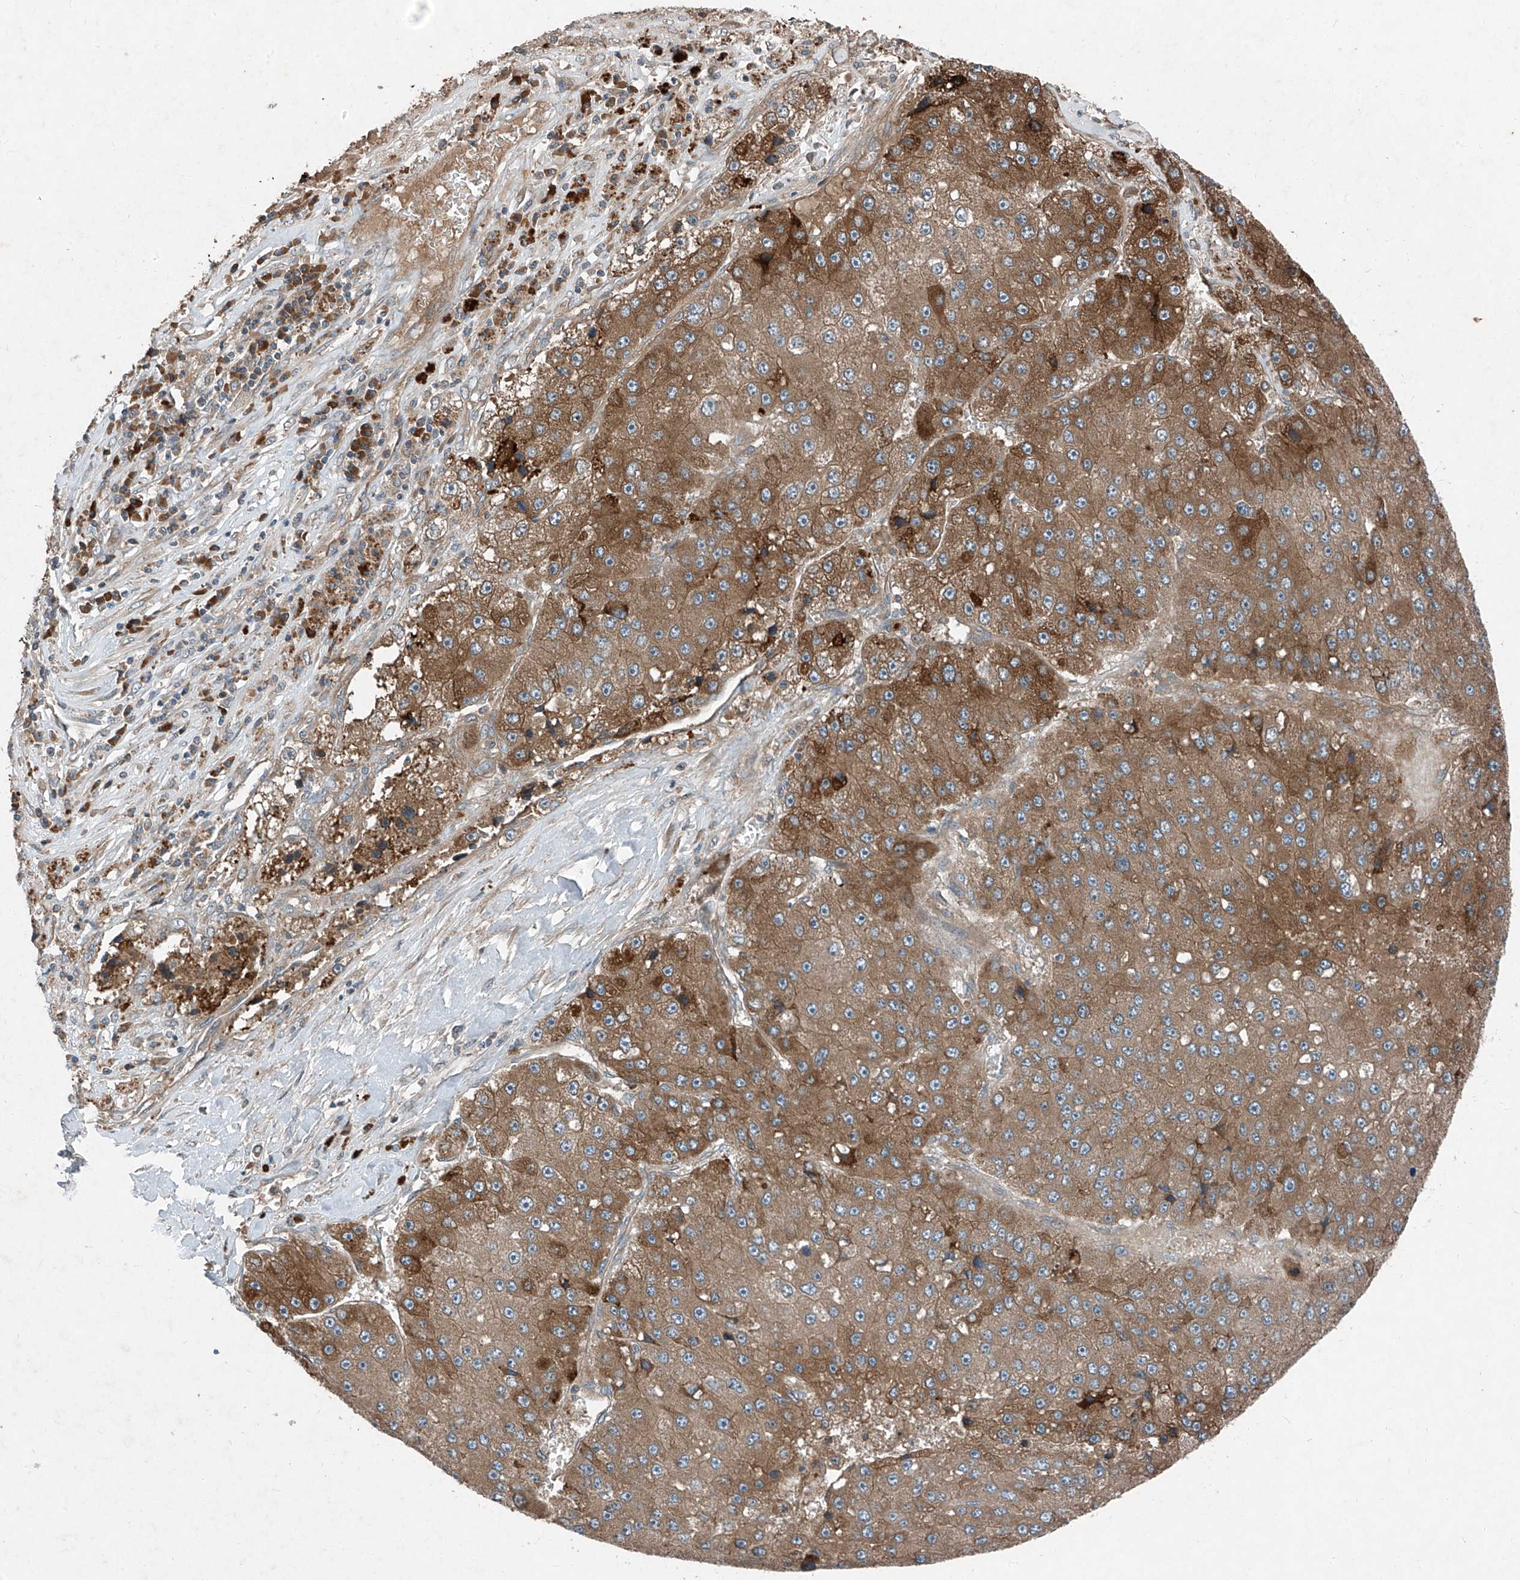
{"staining": {"intensity": "moderate", "quantity": ">75%", "location": "cytoplasmic/membranous"}, "tissue": "liver cancer", "cell_type": "Tumor cells", "image_type": "cancer", "snomed": [{"axis": "morphology", "description": "Carcinoma, Hepatocellular, NOS"}, {"axis": "topography", "description": "Liver"}], "caption": "Protein expression analysis of liver cancer reveals moderate cytoplasmic/membranous expression in about >75% of tumor cells.", "gene": "FOXRED2", "patient": {"sex": "female", "age": 73}}